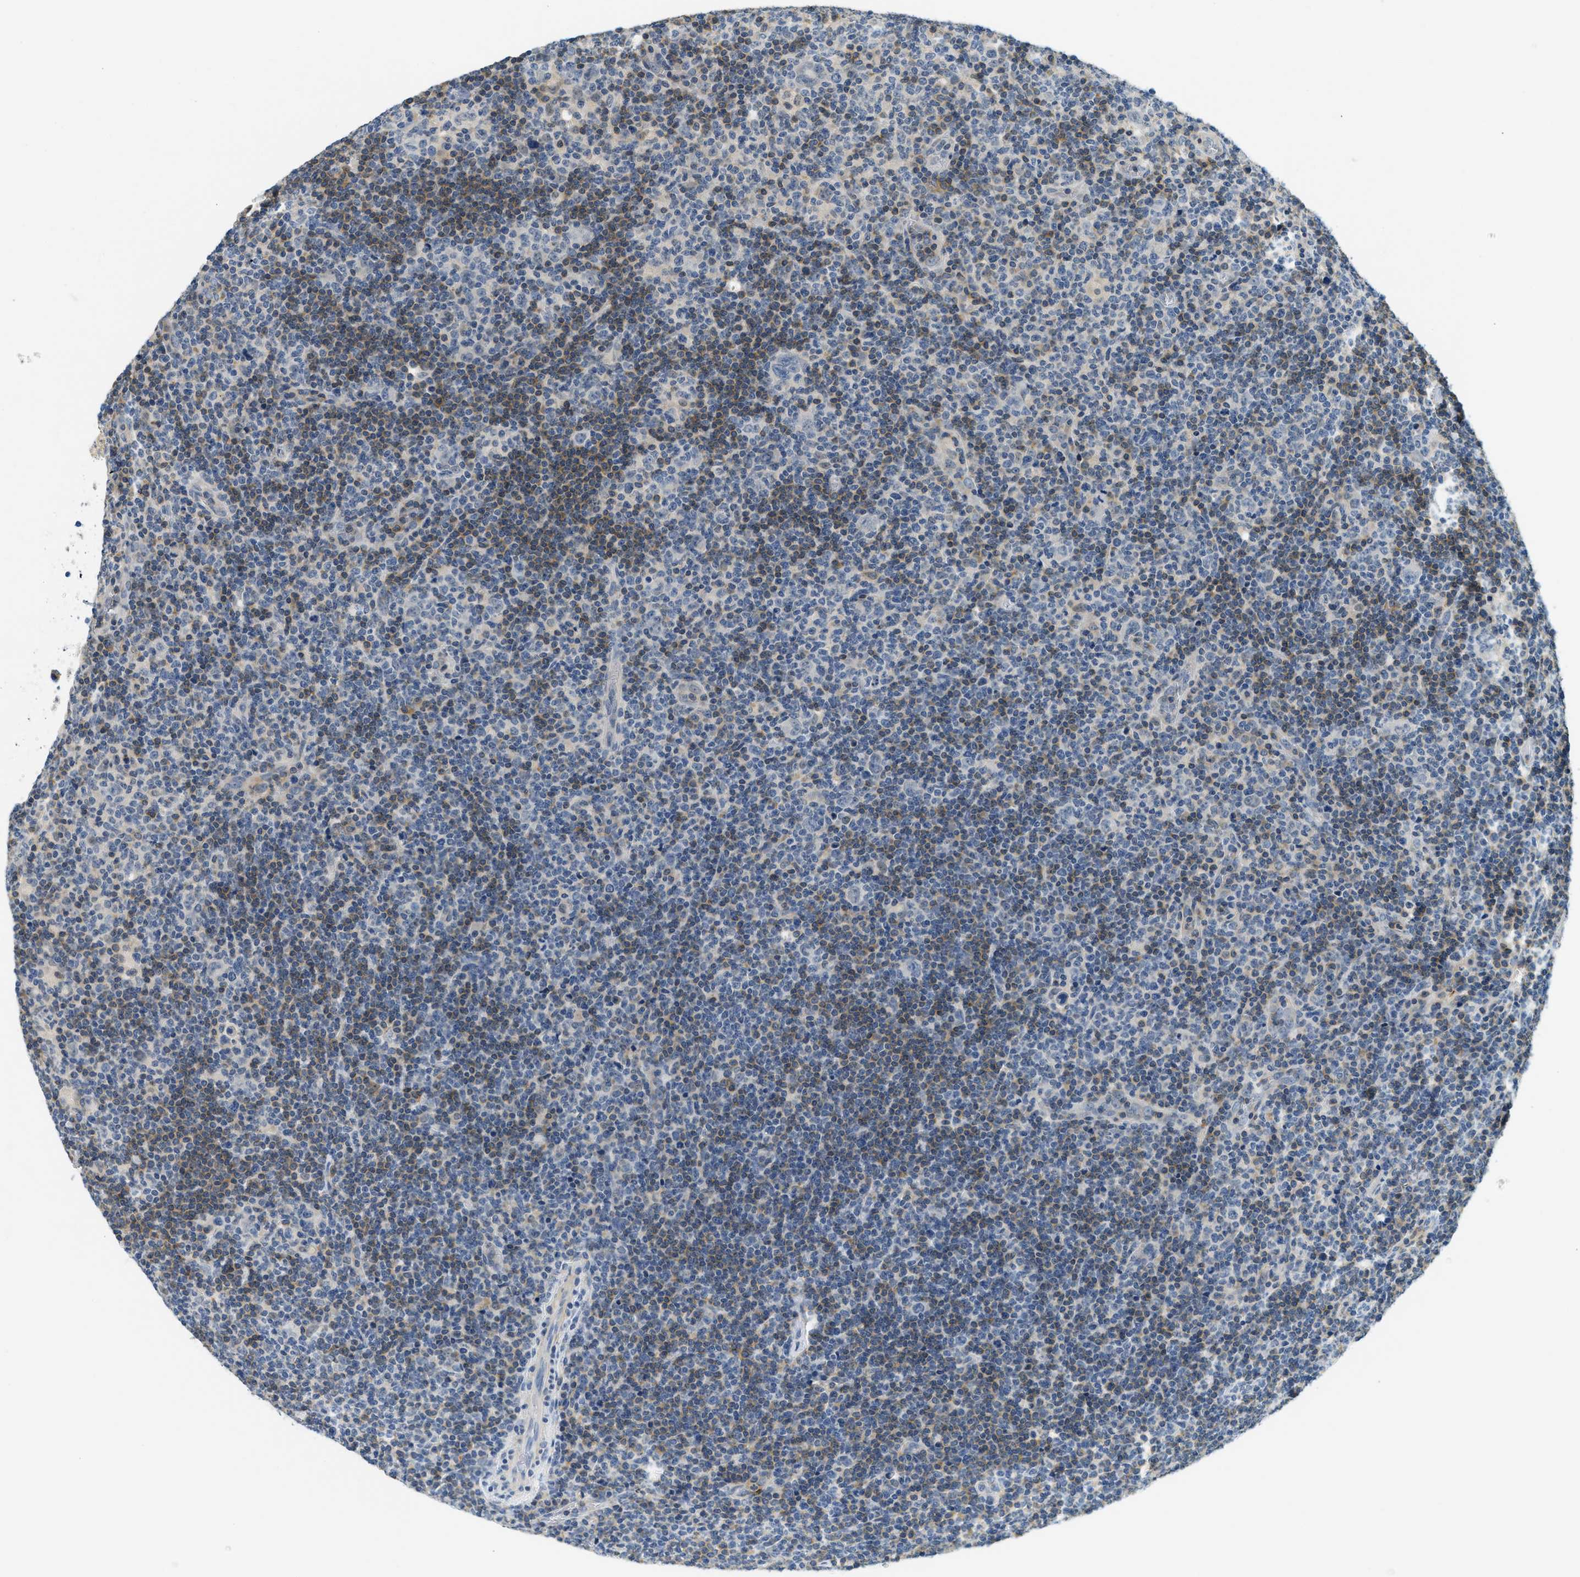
{"staining": {"intensity": "weak", "quantity": "<25%", "location": "cytoplasmic/membranous"}, "tissue": "lymphoma", "cell_type": "Tumor cells", "image_type": "cancer", "snomed": [{"axis": "morphology", "description": "Hodgkin's disease, NOS"}, {"axis": "topography", "description": "Lymph node"}], "caption": "An image of human lymphoma is negative for staining in tumor cells. (Brightfield microscopy of DAB (3,3'-diaminobenzidine) immunohistochemistry (IHC) at high magnification).", "gene": "RASGRP2", "patient": {"sex": "female", "age": 57}}